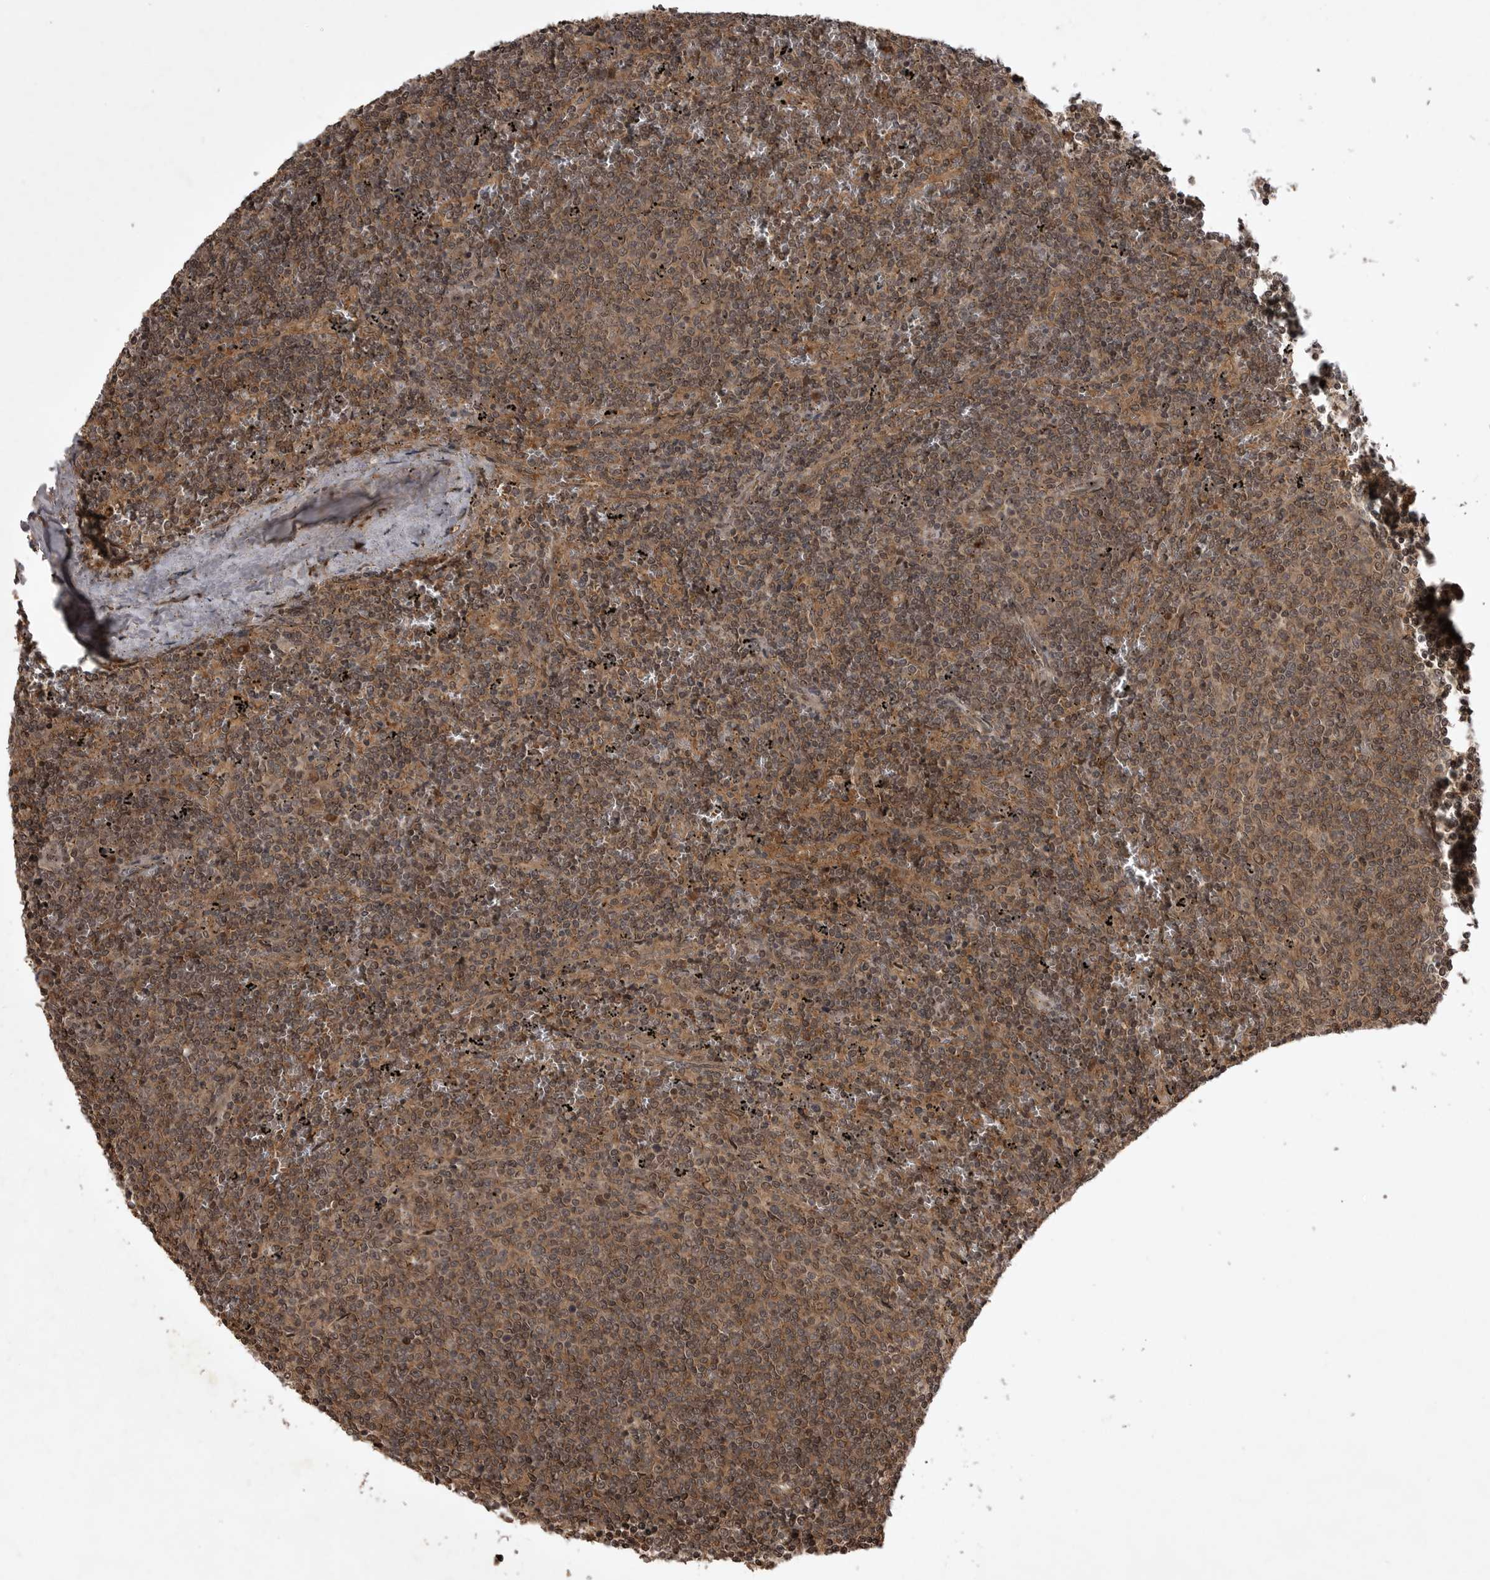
{"staining": {"intensity": "moderate", "quantity": "25%-75%", "location": "cytoplasmic/membranous,nuclear"}, "tissue": "lymphoma", "cell_type": "Tumor cells", "image_type": "cancer", "snomed": [{"axis": "morphology", "description": "Malignant lymphoma, non-Hodgkin's type, Low grade"}, {"axis": "topography", "description": "Spleen"}], "caption": "Lymphoma was stained to show a protein in brown. There is medium levels of moderate cytoplasmic/membranous and nuclear staining in about 25%-75% of tumor cells.", "gene": "AKAP7", "patient": {"sex": "female", "age": 50}}